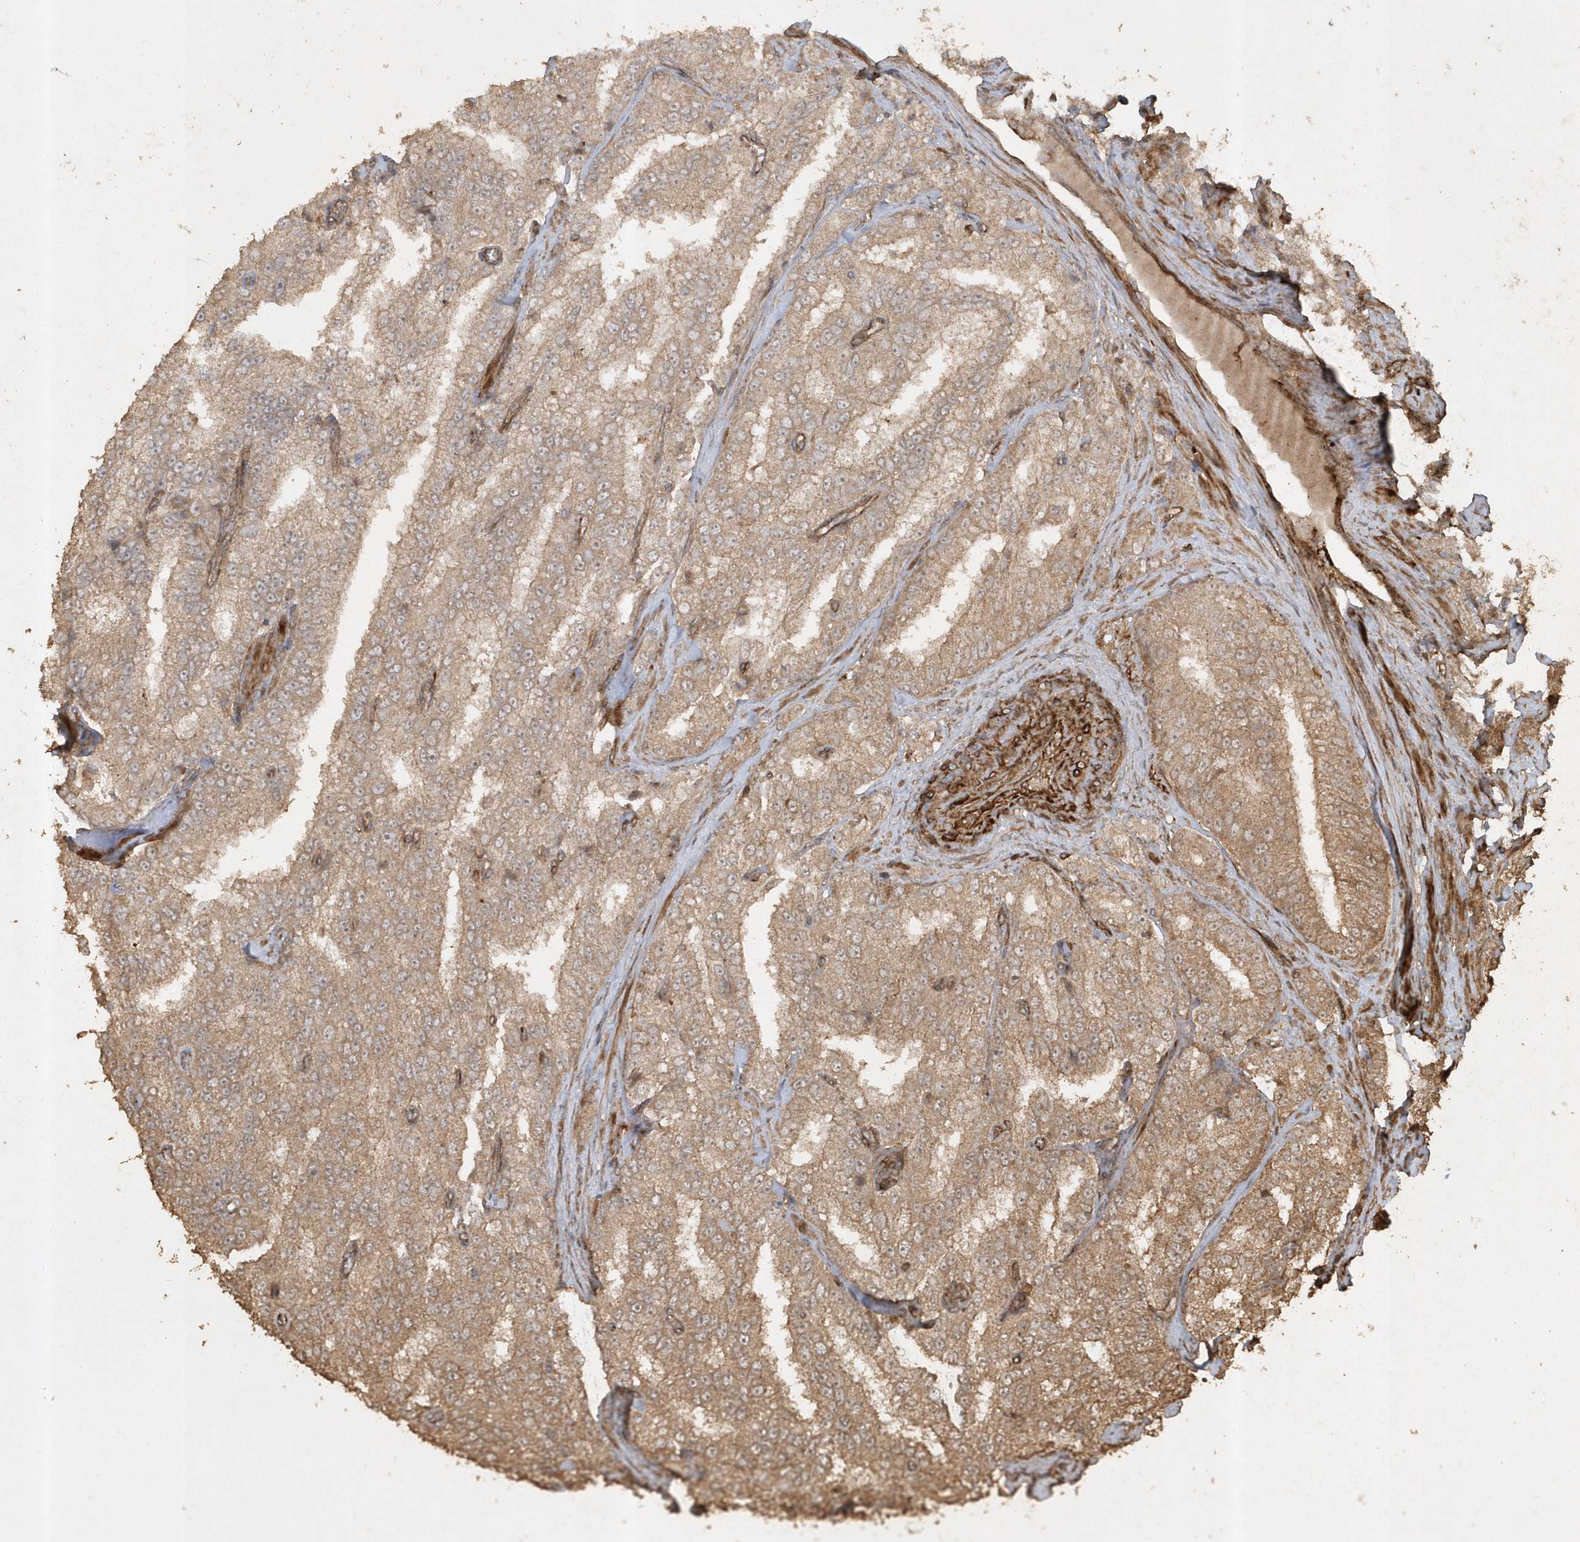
{"staining": {"intensity": "moderate", "quantity": ">75%", "location": "cytoplasmic/membranous"}, "tissue": "prostate cancer", "cell_type": "Tumor cells", "image_type": "cancer", "snomed": [{"axis": "morphology", "description": "Adenocarcinoma, High grade"}, {"axis": "topography", "description": "Prostate"}], "caption": "Protein staining demonstrates moderate cytoplasmic/membranous staining in about >75% of tumor cells in high-grade adenocarcinoma (prostate).", "gene": "AVPI1", "patient": {"sex": "male", "age": 58}}